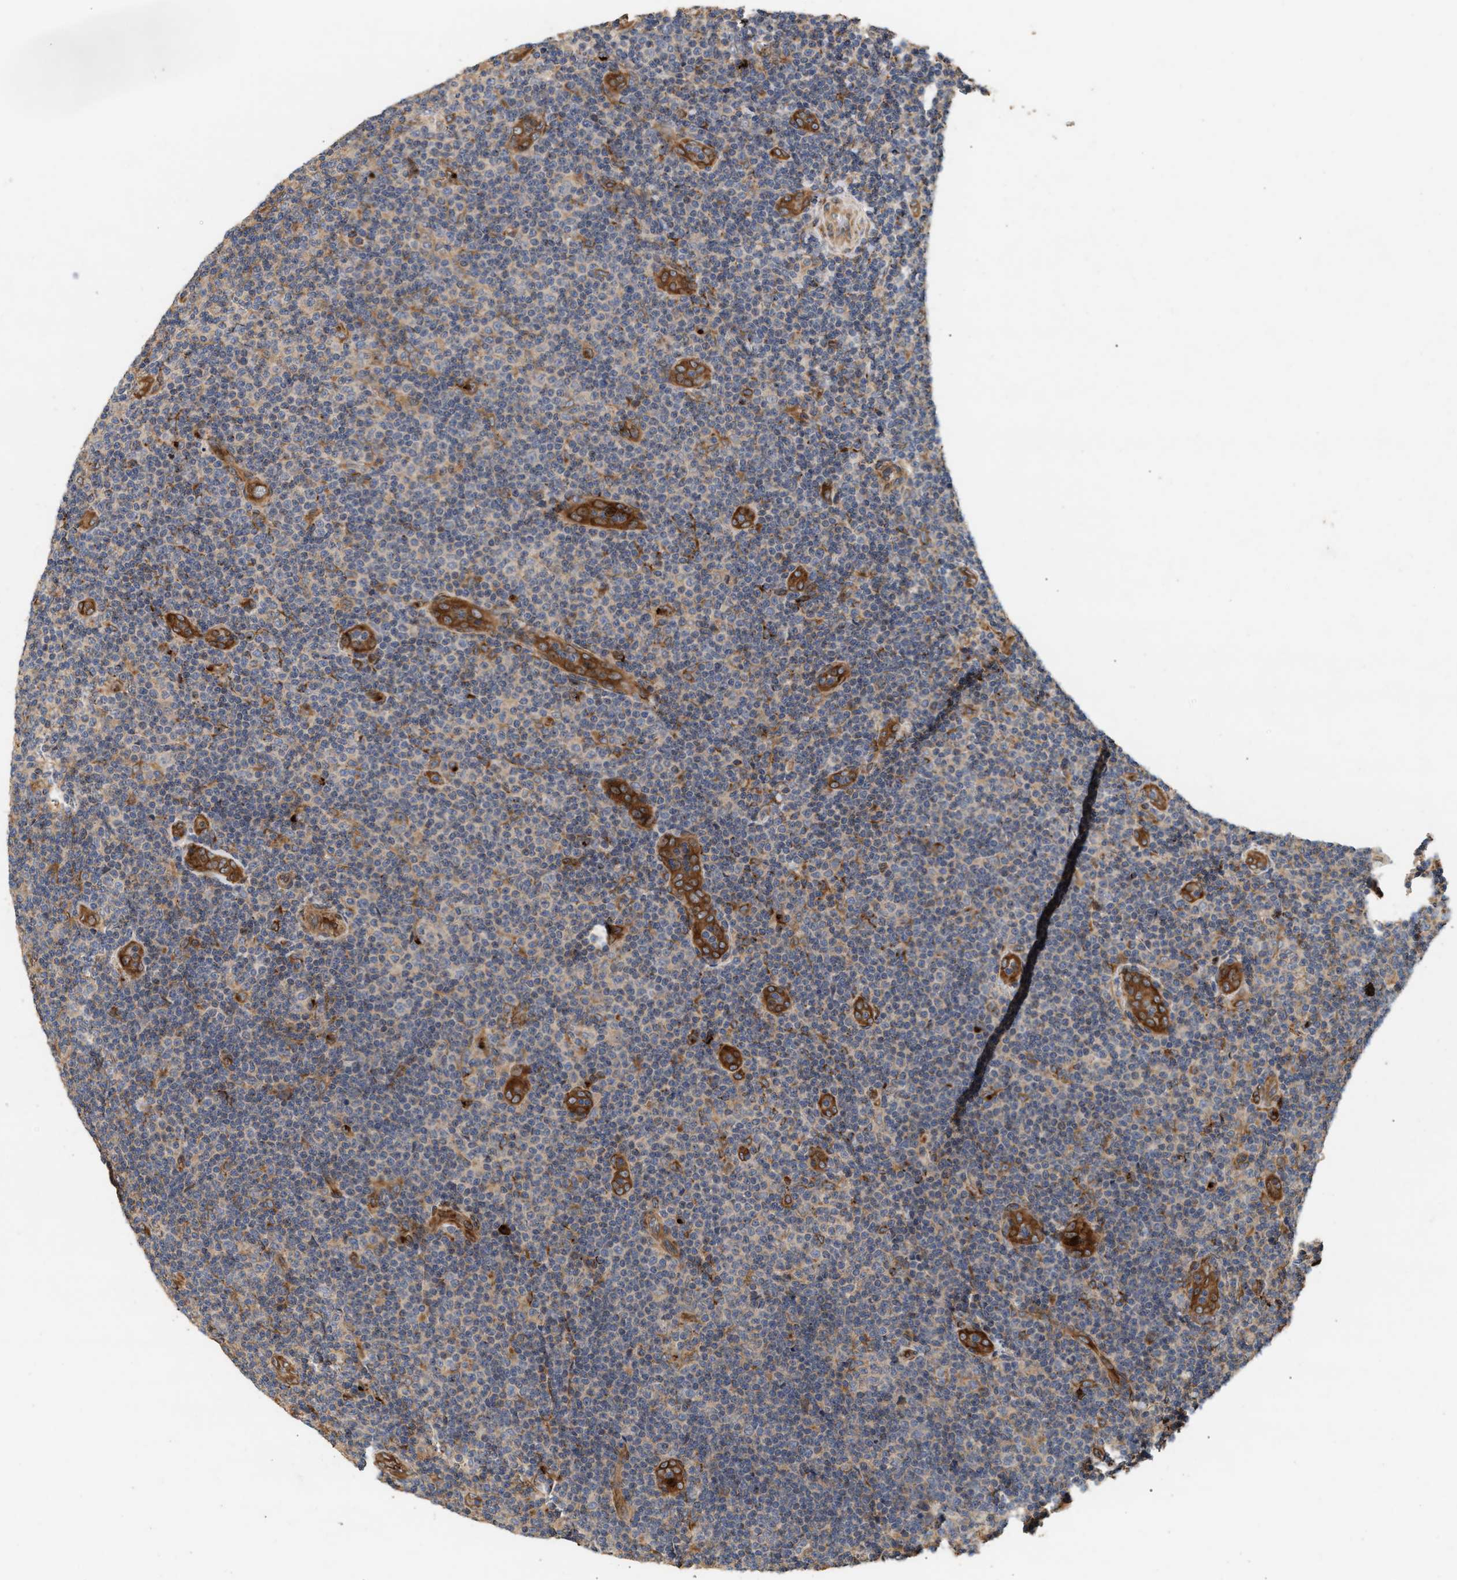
{"staining": {"intensity": "weak", "quantity": "<25%", "location": "cytoplasmic/membranous"}, "tissue": "lymphoma", "cell_type": "Tumor cells", "image_type": "cancer", "snomed": [{"axis": "morphology", "description": "Malignant lymphoma, non-Hodgkin's type, Low grade"}, {"axis": "topography", "description": "Lymph node"}], "caption": "IHC micrograph of human lymphoma stained for a protein (brown), which demonstrates no expression in tumor cells.", "gene": "PLCD1", "patient": {"sex": "male", "age": 83}}